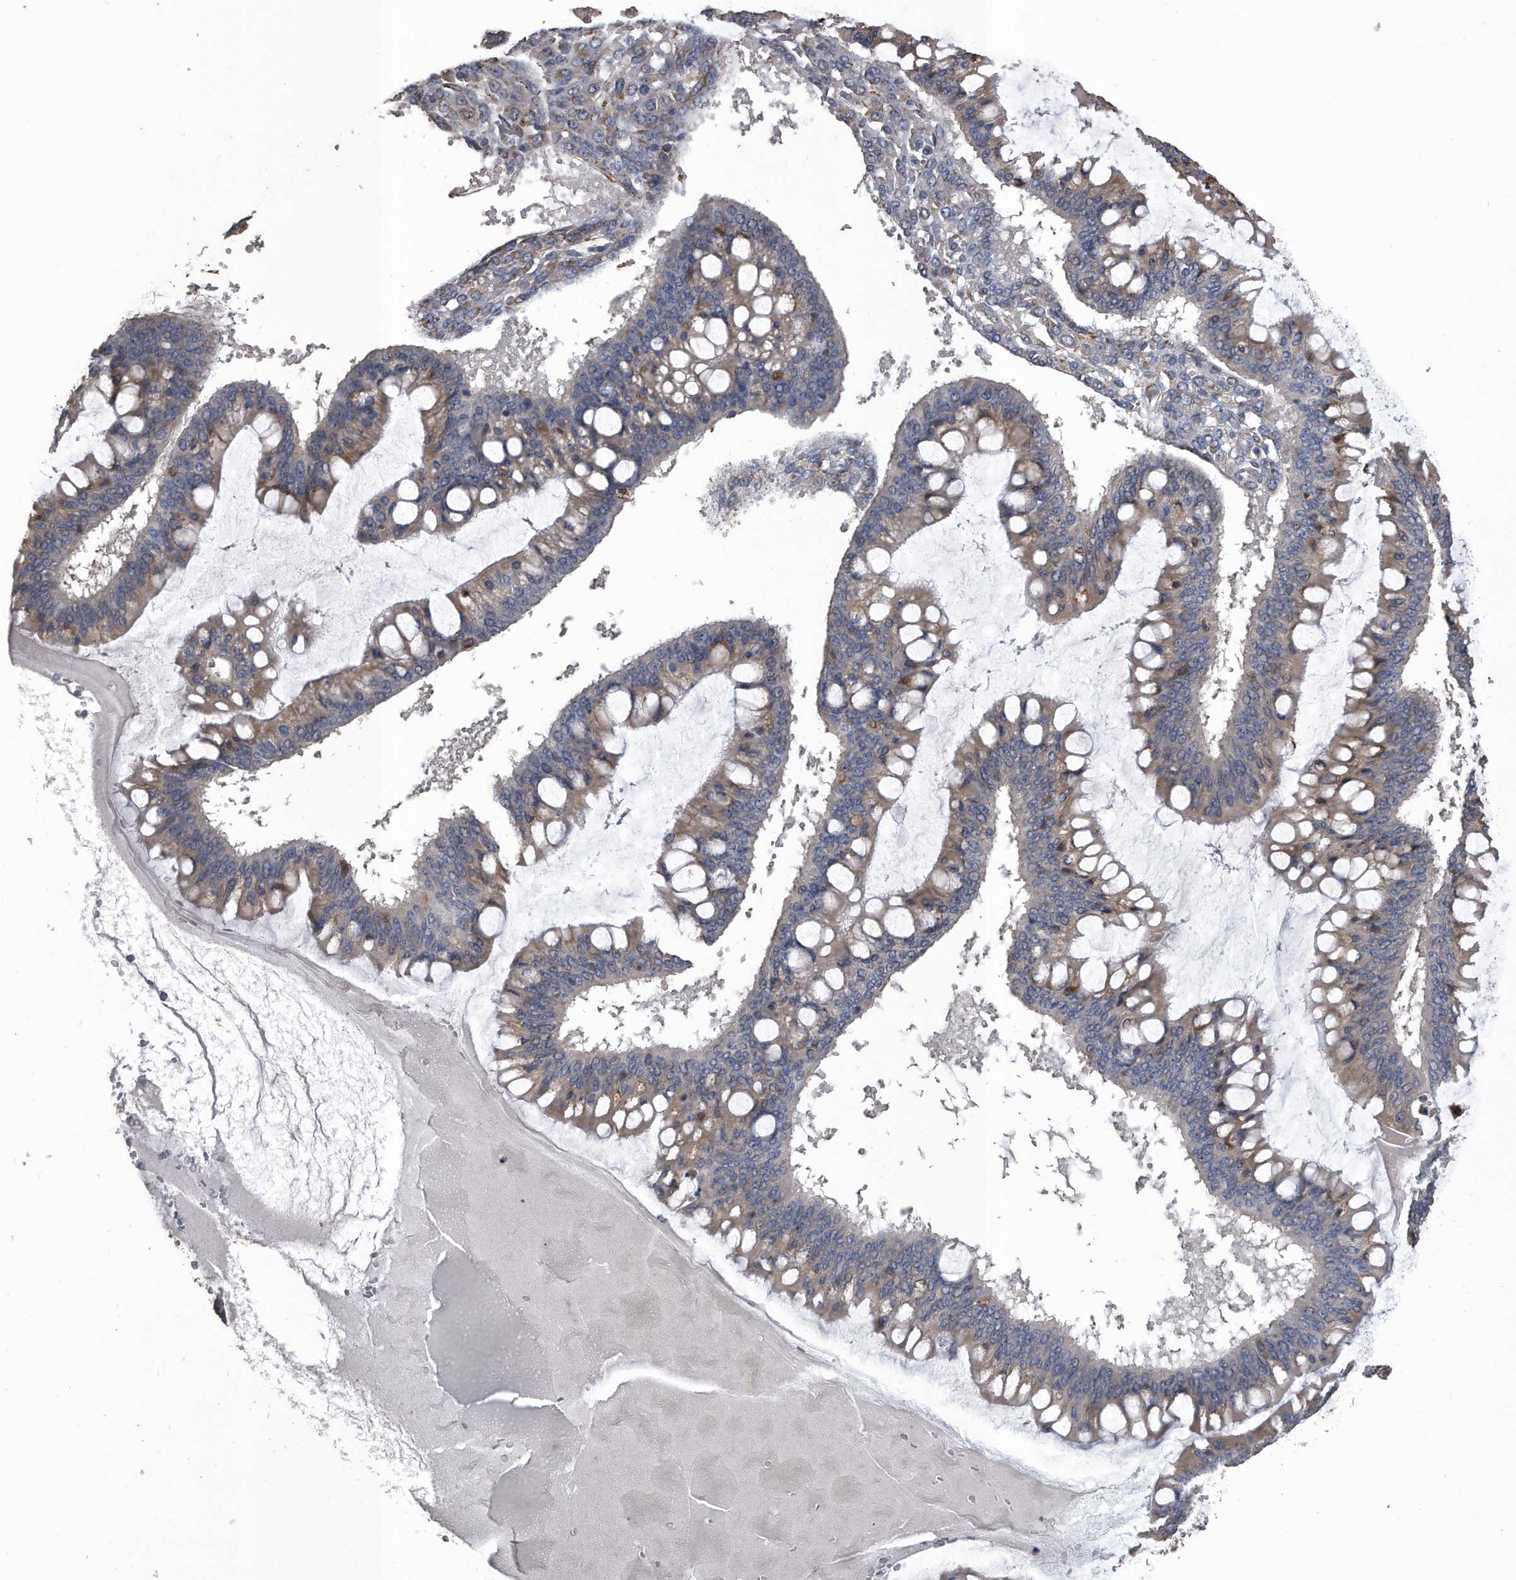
{"staining": {"intensity": "weak", "quantity": ">75%", "location": "cytoplasmic/membranous"}, "tissue": "ovarian cancer", "cell_type": "Tumor cells", "image_type": "cancer", "snomed": [{"axis": "morphology", "description": "Cystadenocarcinoma, mucinous, NOS"}, {"axis": "topography", "description": "Ovary"}], "caption": "Immunohistochemistry (IHC) staining of mucinous cystadenocarcinoma (ovarian), which shows low levels of weak cytoplasmic/membranous positivity in approximately >75% of tumor cells indicating weak cytoplasmic/membranous protein staining. The staining was performed using DAB (brown) for protein detection and nuclei were counterstained in hematoxylin (blue).", "gene": "PCLO", "patient": {"sex": "female", "age": 73}}